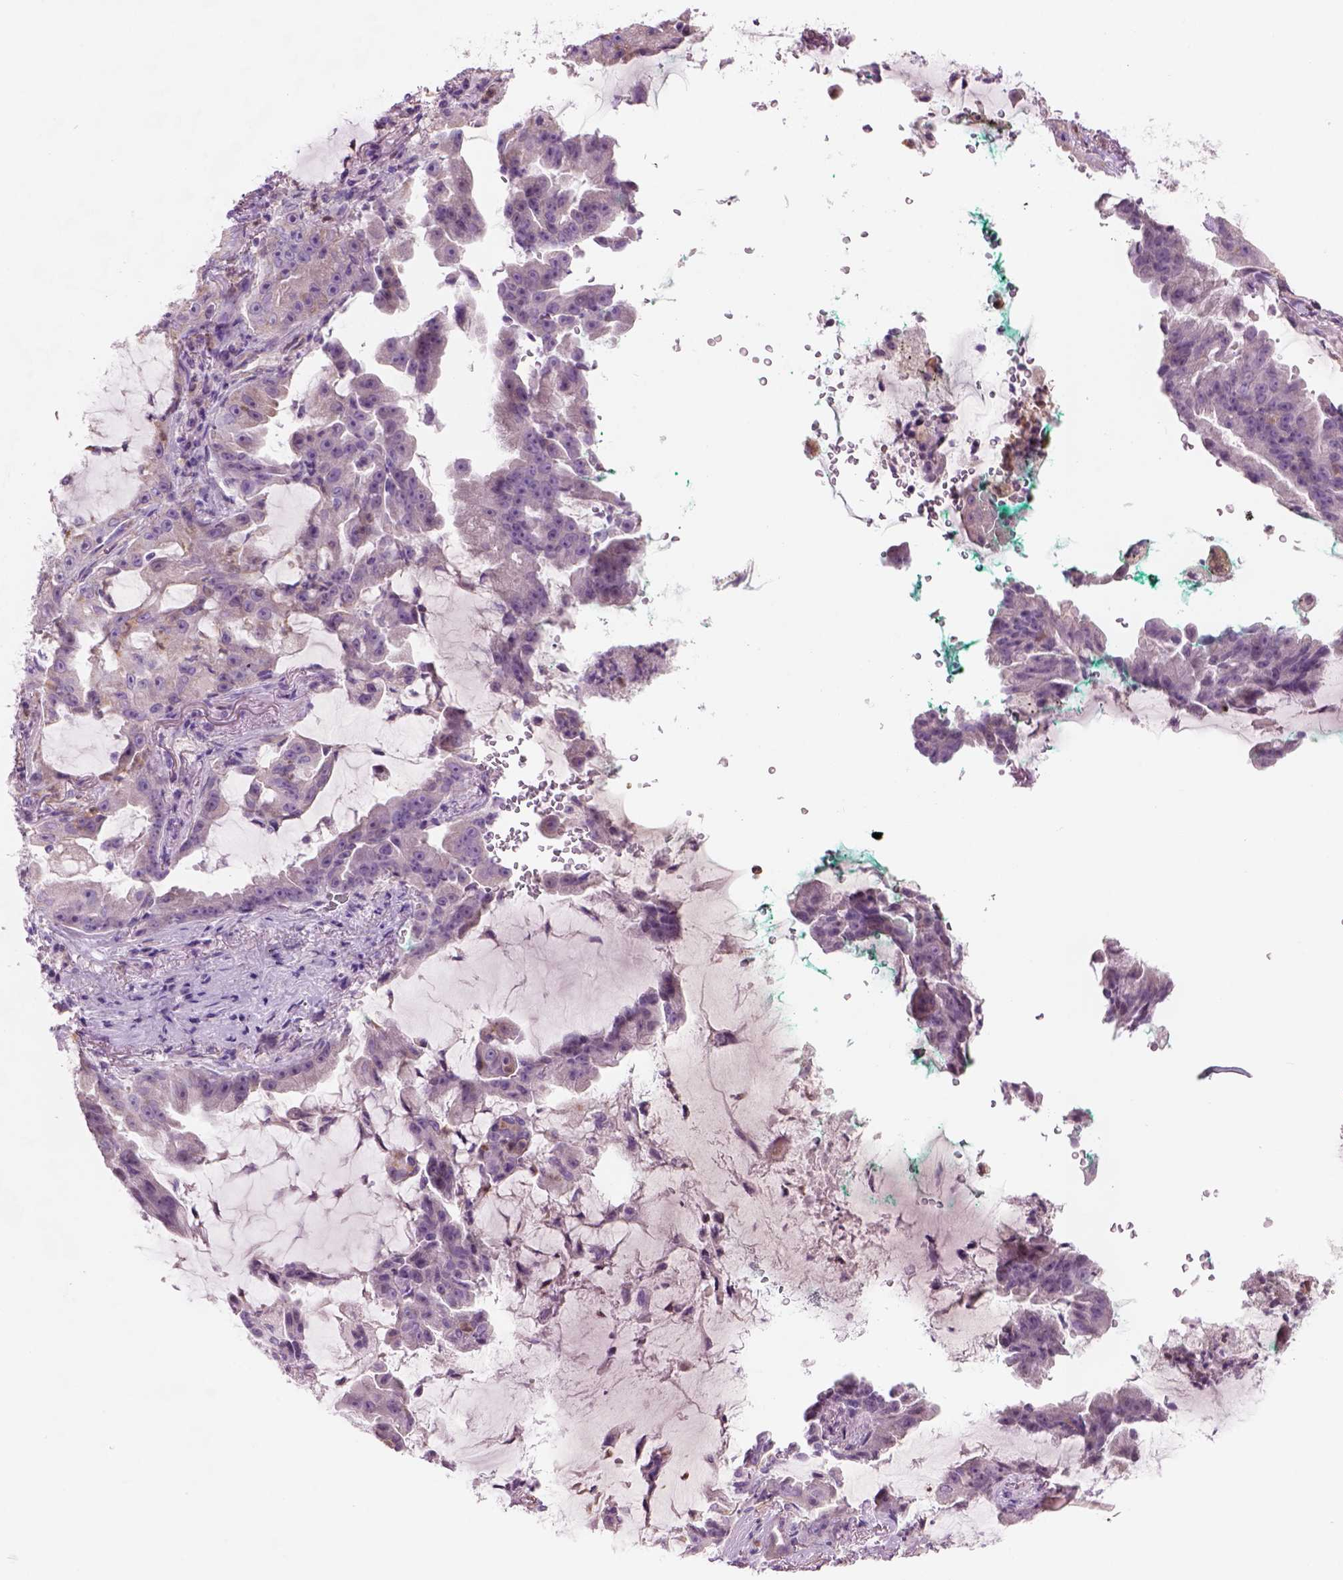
{"staining": {"intensity": "negative", "quantity": "none", "location": "none"}, "tissue": "lung cancer", "cell_type": "Tumor cells", "image_type": "cancer", "snomed": [{"axis": "morphology", "description": "Adenocarcinoma, NOS"}, {"axis": "topography", "description": "Lung"}], "caption": "Tumor cells are negative for protein expression in human adenocarcinoma (lung).", "gene": "CD84", "patient": {"sex": "female", "age": 52}}